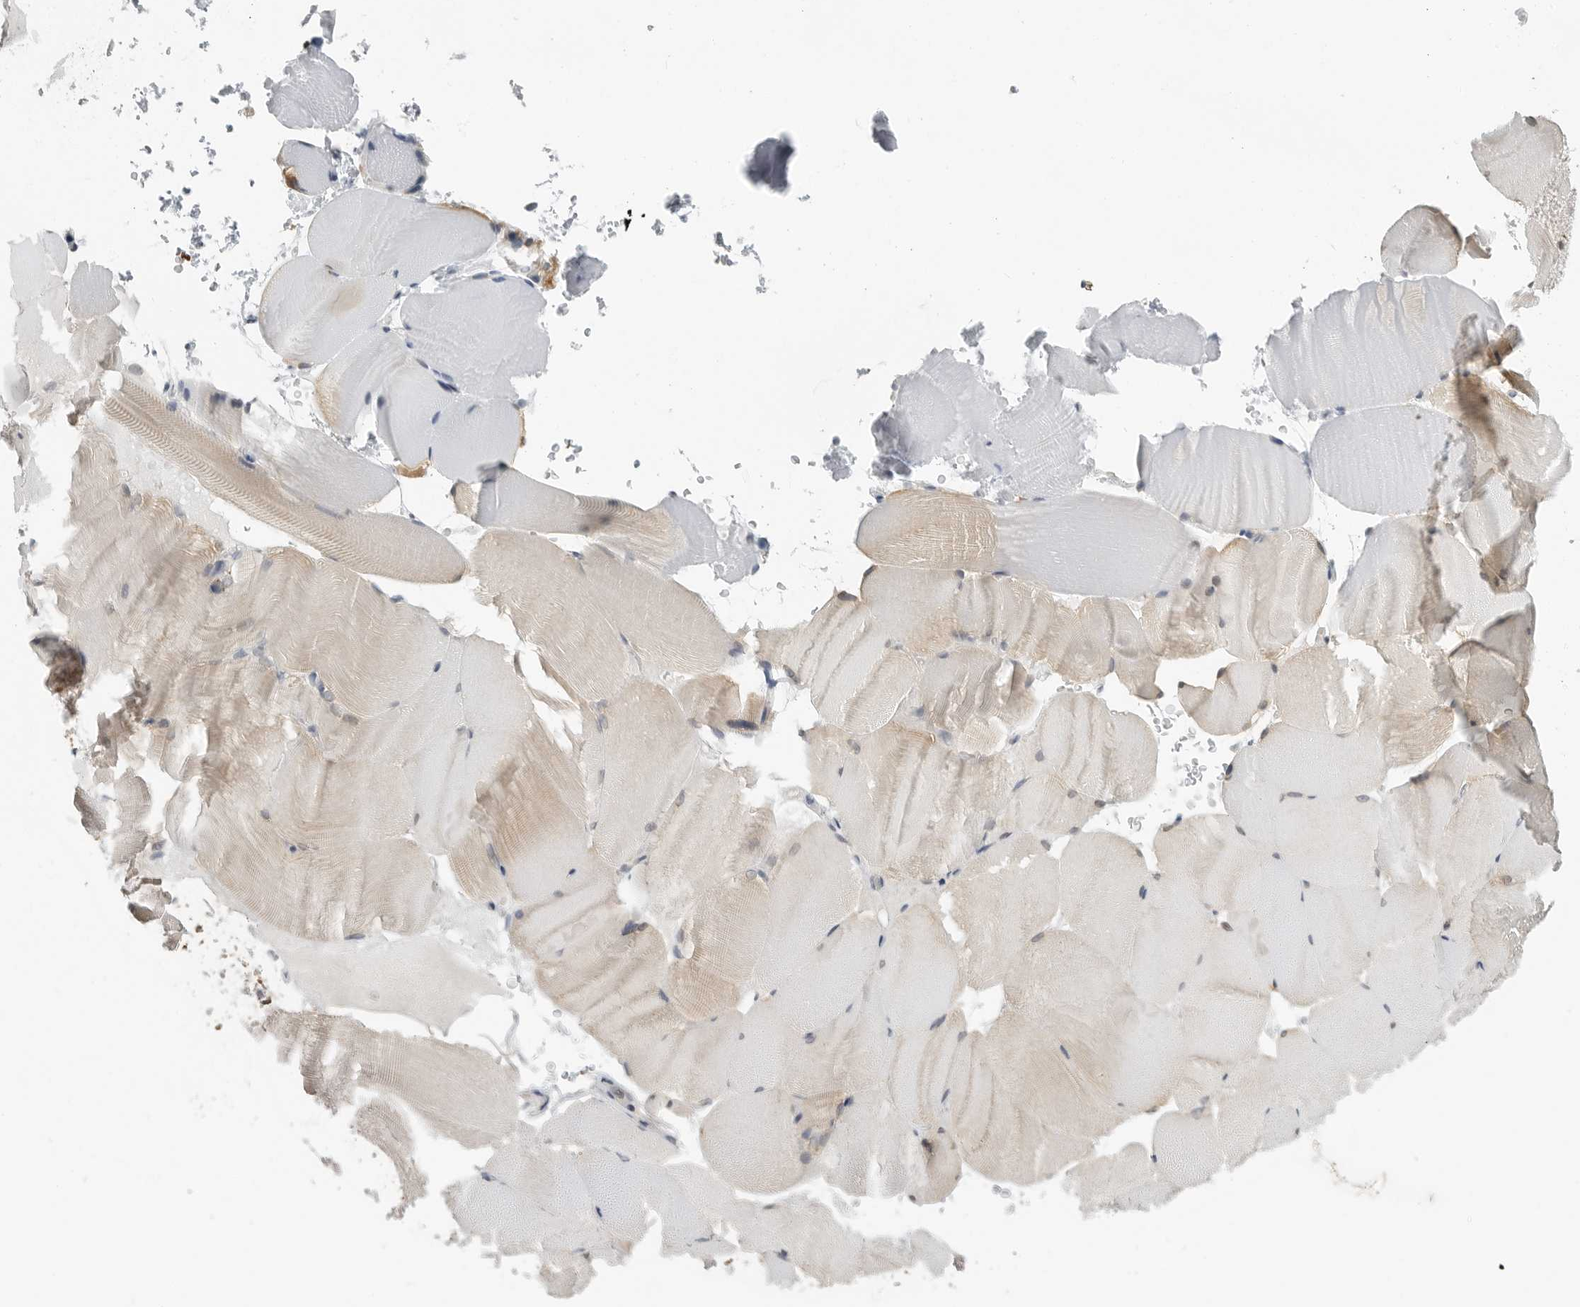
{"staining": {"intensity": "weak", "quantity": "<25%", "location": "cytoplasmic/membranous"}, "tissue": "skeletal muscle", "cell_type": "Myocytes", "image_type": "normal", "snomed": [{"axis": "morphology", "description": "Normal tissue, NOS"}, {"axis": "topography", "description": "Skeletal muscle"}, {"axis": "topography", "description": "Parathyroid gland"}], "caption": "Immunohistochemical staining of normal skeletal muscle shows no significant staining in myocytes.", "gene": "IL12RB2", "patient": {"sex": "female", "age": 37}}